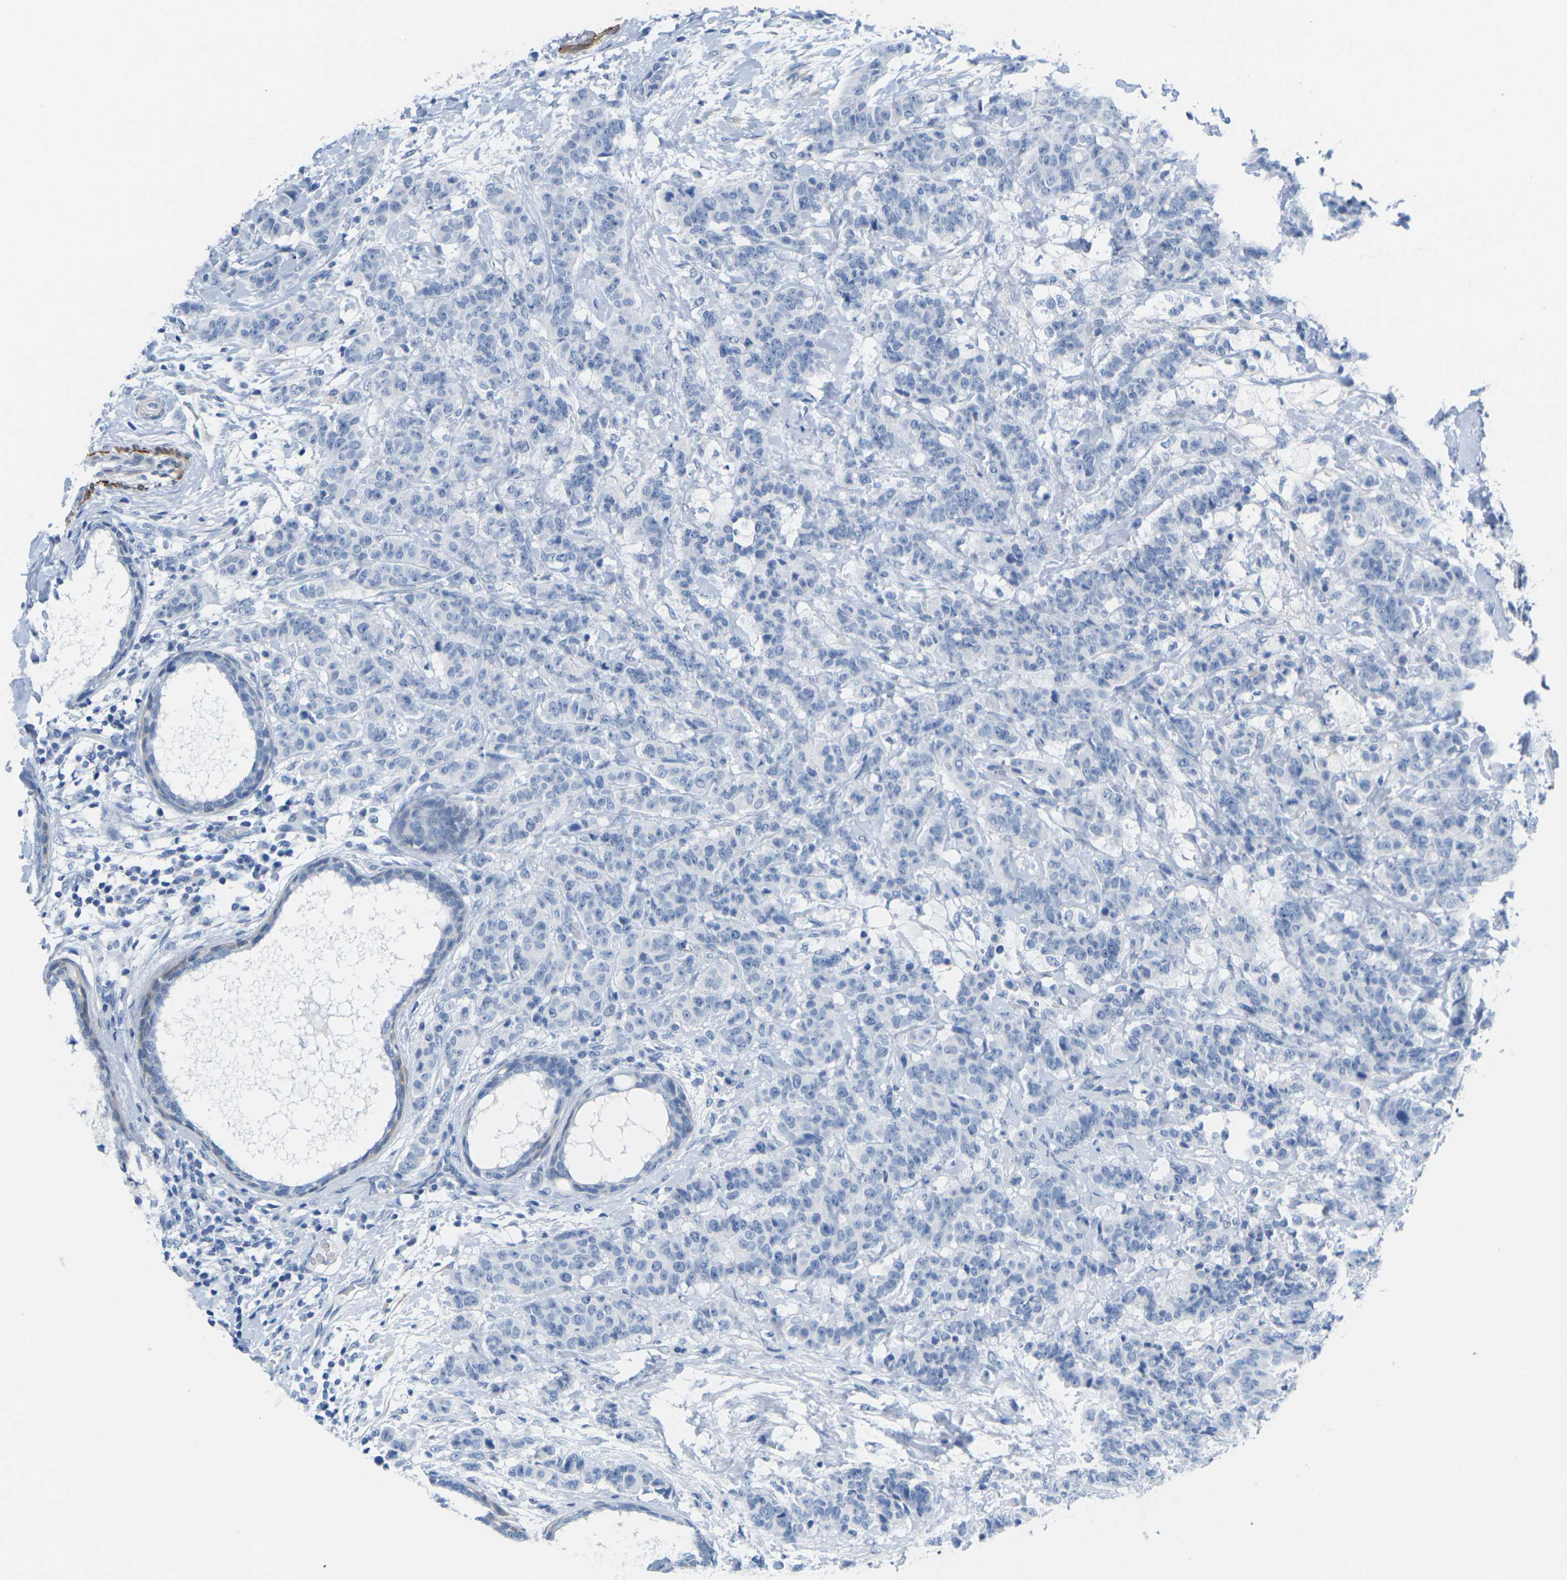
{"staining": {"intensity": "negative", "quantity": "none", "location": "none"}, "tissue": "breast cancer", "cell_type": "Tumor cells", "image_type": "cancer", "snomed": [{"axis": "morphology", "description": "Duct carcinoma"}, {"axis": "topography", "description": "Breast"}], "caption": "Tumor cells show no significant protein expression in breast invasive ductal carcinoma. The staining was performed using DAB (3,3'-diaminobenzidine) to visualize the protein expression in brown, while the nuclei were stained in blue with hematoxylin (Magnification: 20x).", "gene": "CNN1", "patient": {"sex": "female", "age": 40}}